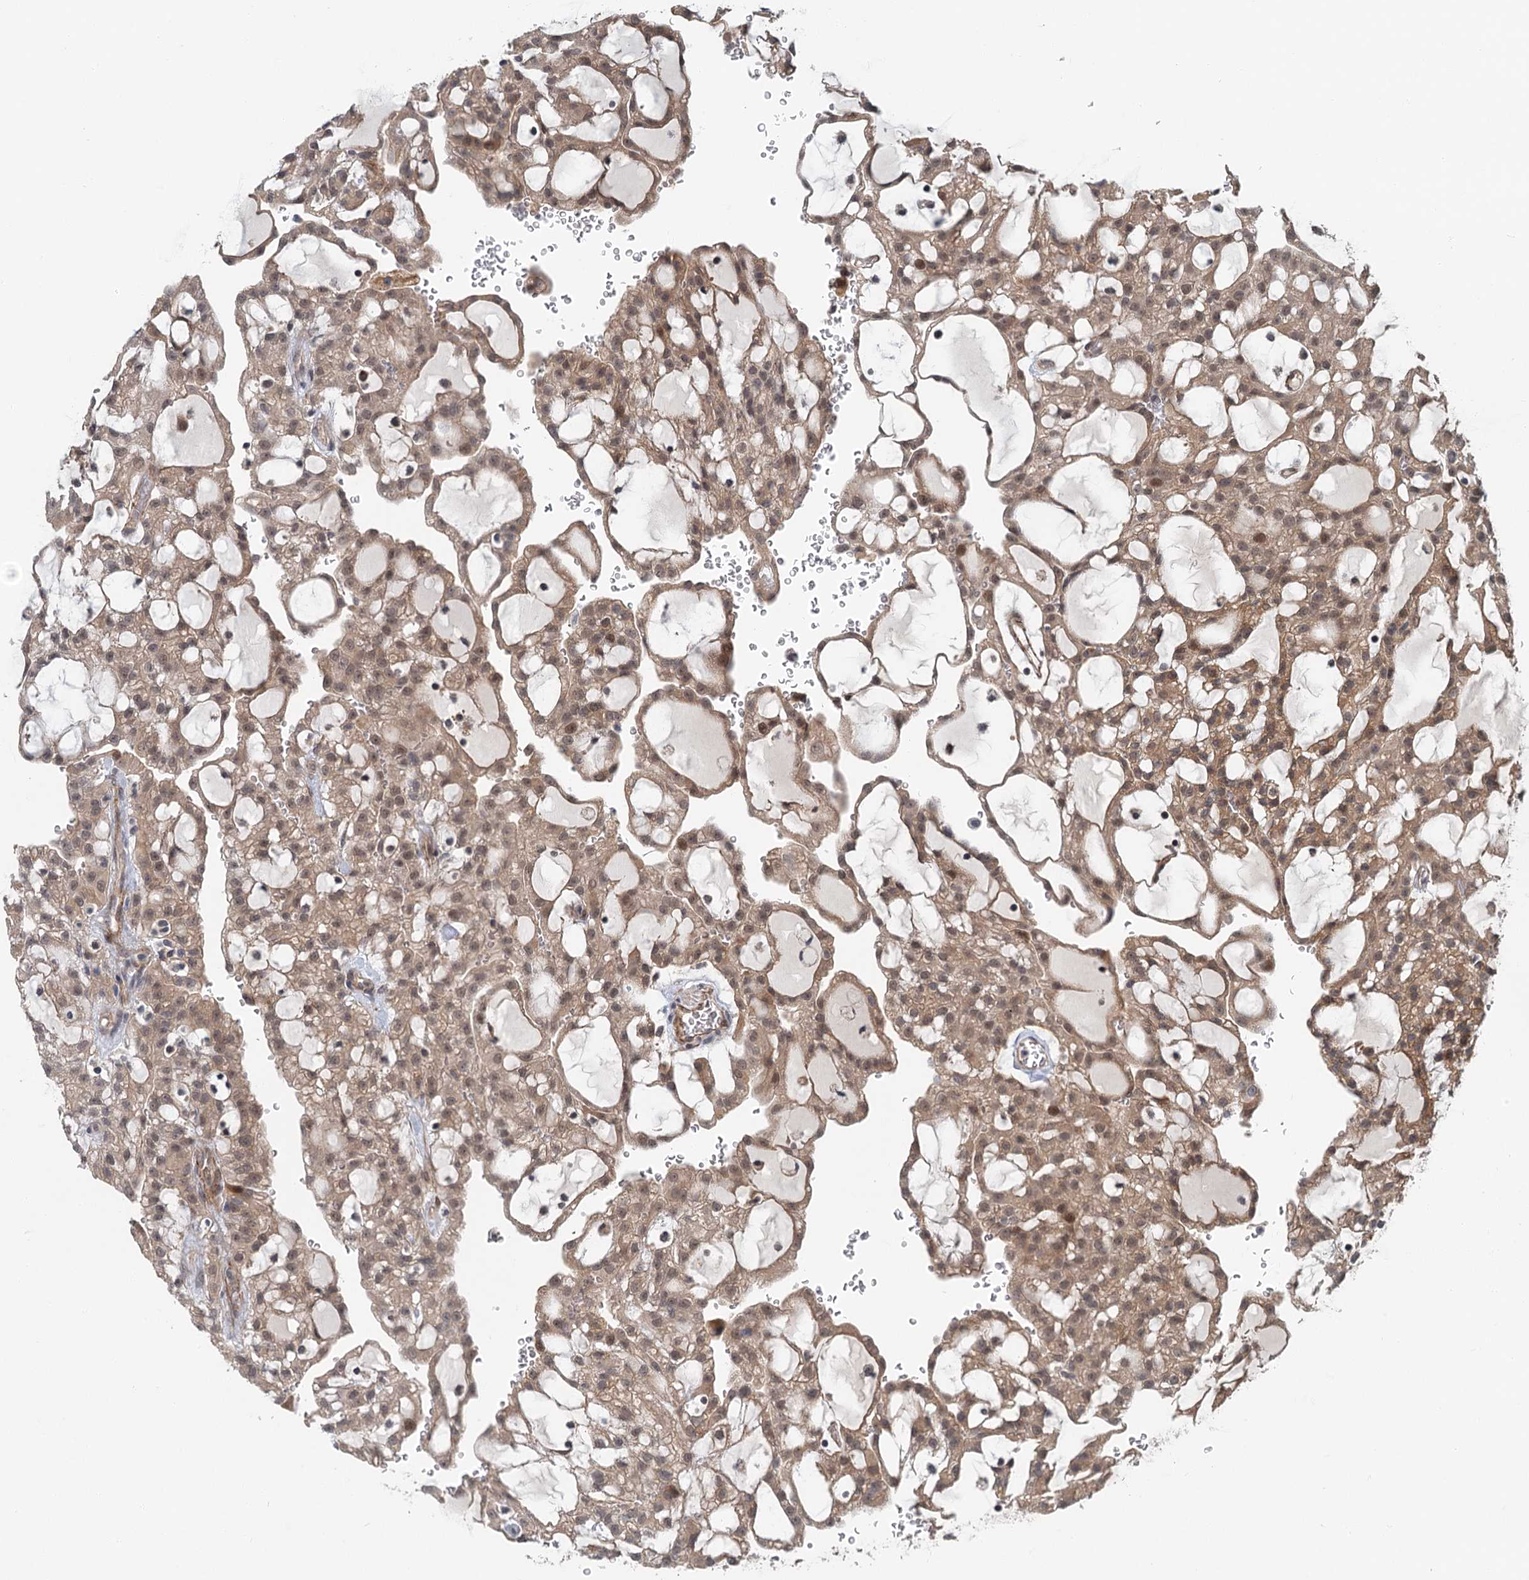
{"staining": {"intensity": "moderate", "quantity": ">75%", "location": "cytoplasmic/membranous,nuclear"}, "tissue": "renal cancer", "cell_type": "Tumor cells", "image_type": "cancer", "snomed": [{"axis": "morphology", "description": "Adenocarcinoma, NOS"}, {"axis": "topography", "description": "Kidney"}], "caption": "Brown immunohistochemical staining in renal cancer (adenocarcinoma) shows moderate cytoplasmic/membranous and nuclear expression in about >75% of tumor cells.", "gene": "TAS2R42", "patient": {"sex": "male", "age": 63}}